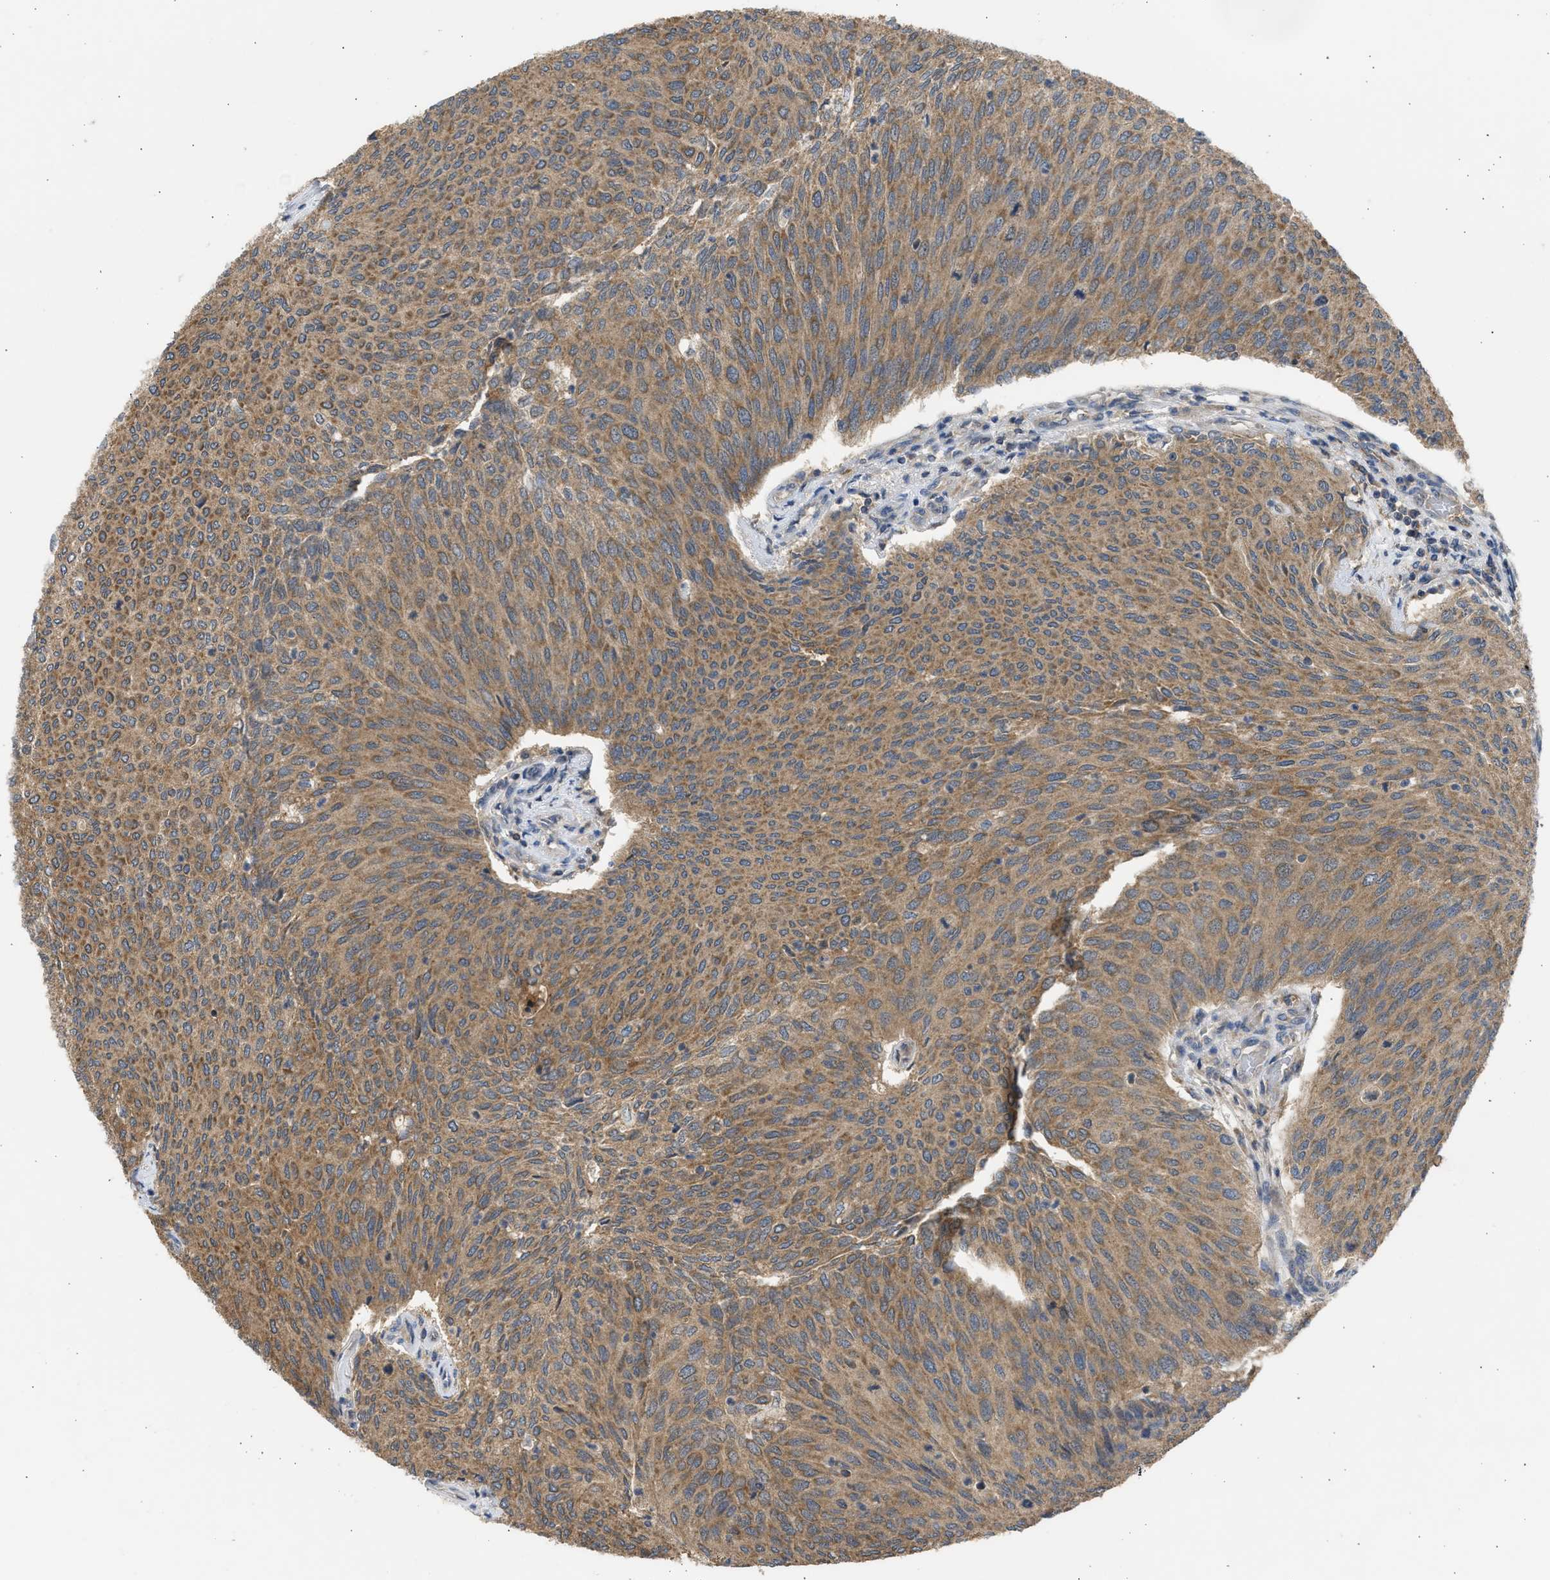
{"staining": {"intensity": "moderate", "quantity": ">75%", "location": "cytoplasmic/membranous"}, "tissue": "urothelial cancer", "cell_type": "Tumor cells", "image_type": "cancer", "snomed": [{"axis": "morphology", "description": "Urothelial carcinoma, Low grade"}, {"axis": "topography", "description": "Urinary bladder"}], "caption": "A histopathology image of urothelial cancer stained for a protein shows moderate cytoplasmic/membranous brown staining in tumor cells. The protein is shown in brown color, while the nuclei are stained blue.", "gene": "CYP1A1", "patient": {"sex": "female", "age": 79}}